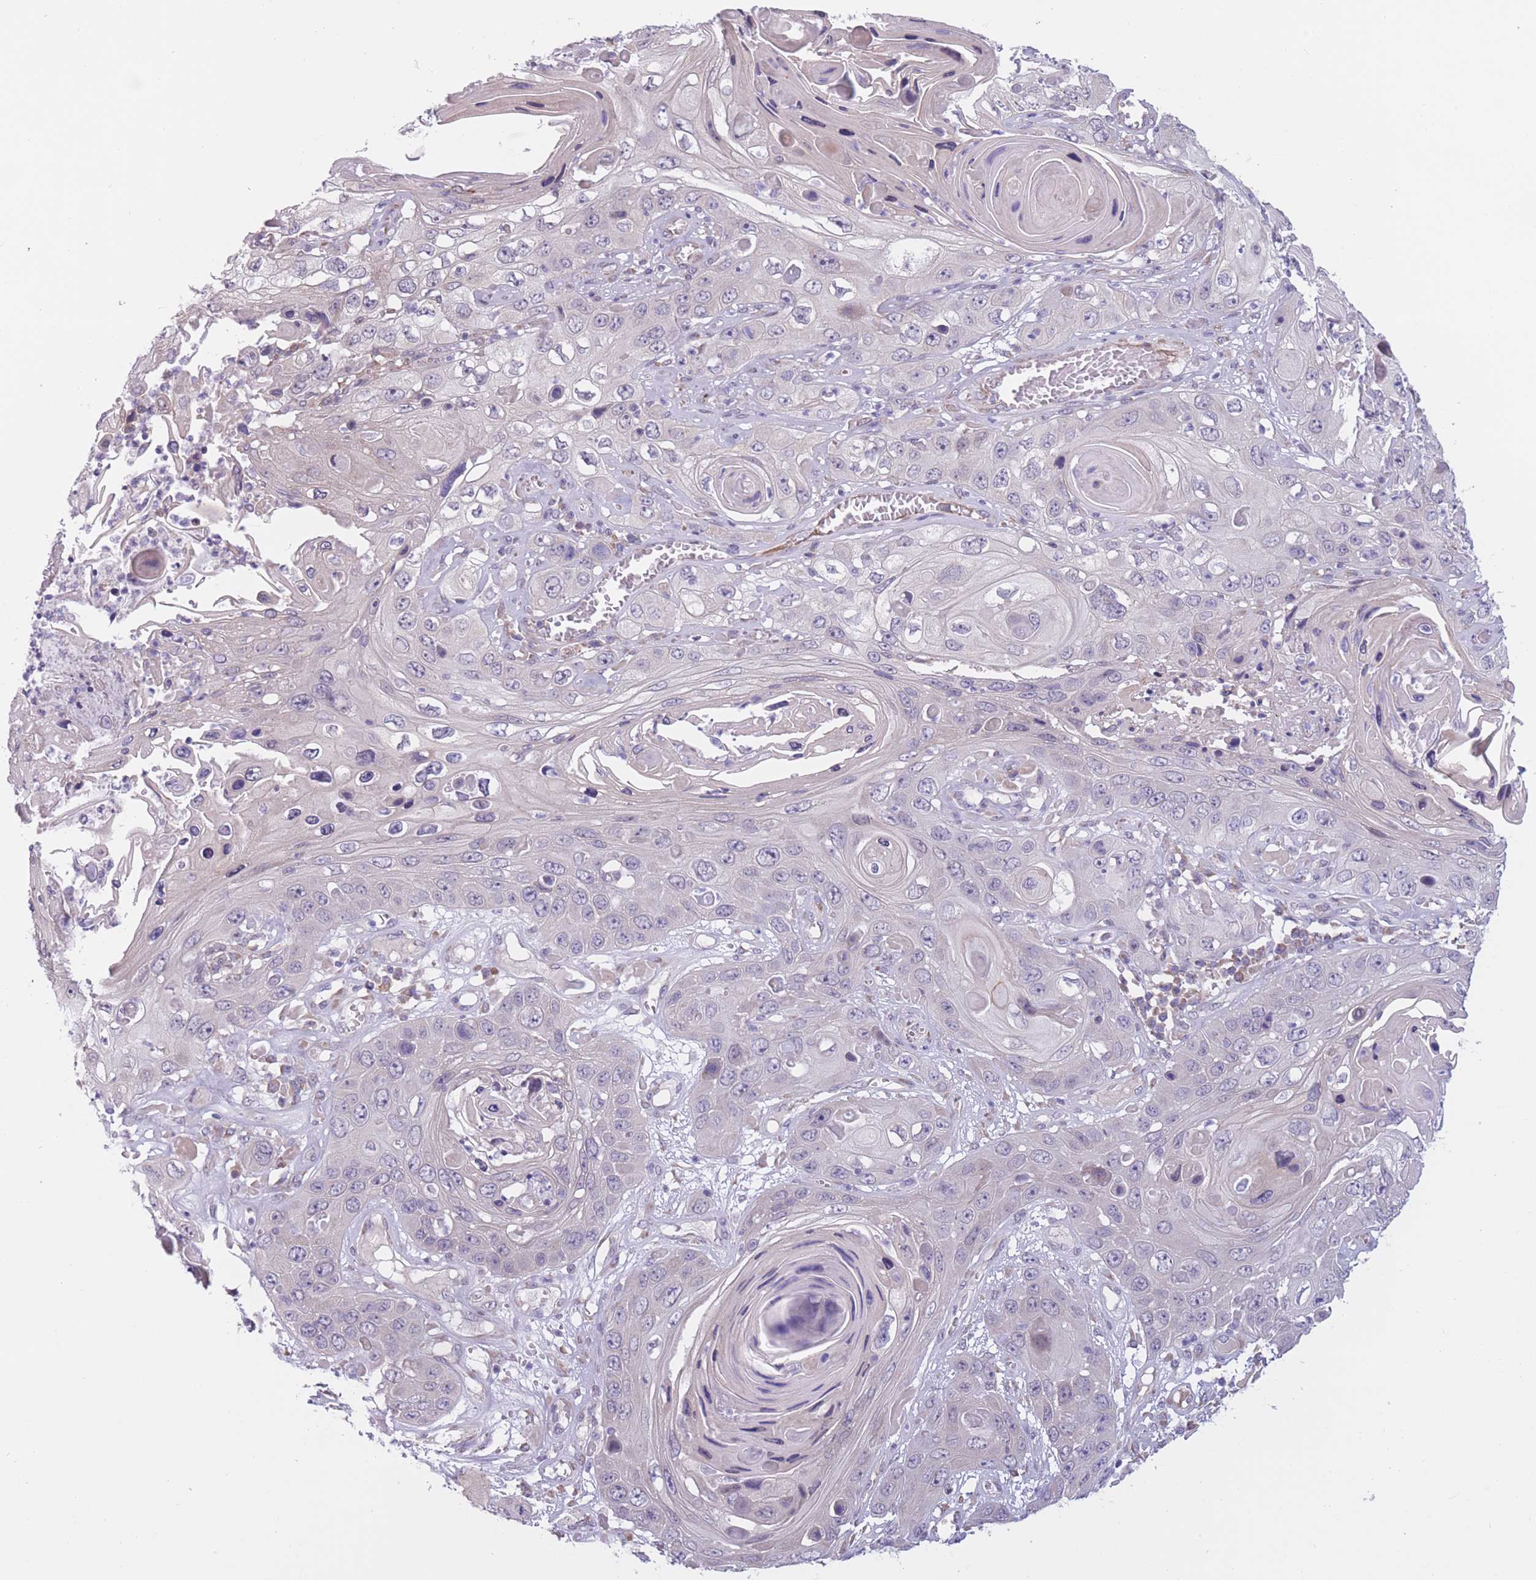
{"staining": {"intensity": "negative", "quantity": "none", "location": "none"}, "tissue": "skin cancer", "cell_type": "Tumor cells", "image_type": "cancer", "snomed": [{"axis": "morphology", "description": "Squamous cell carcinoma, NOS"}, {"axis": "topography", "description": "Skin"}], "caption": "Tumor cells show no significant protein expression in skin cancer.", "gene": "COL27A1", "patient": {"sex": "male", "age": 55}}